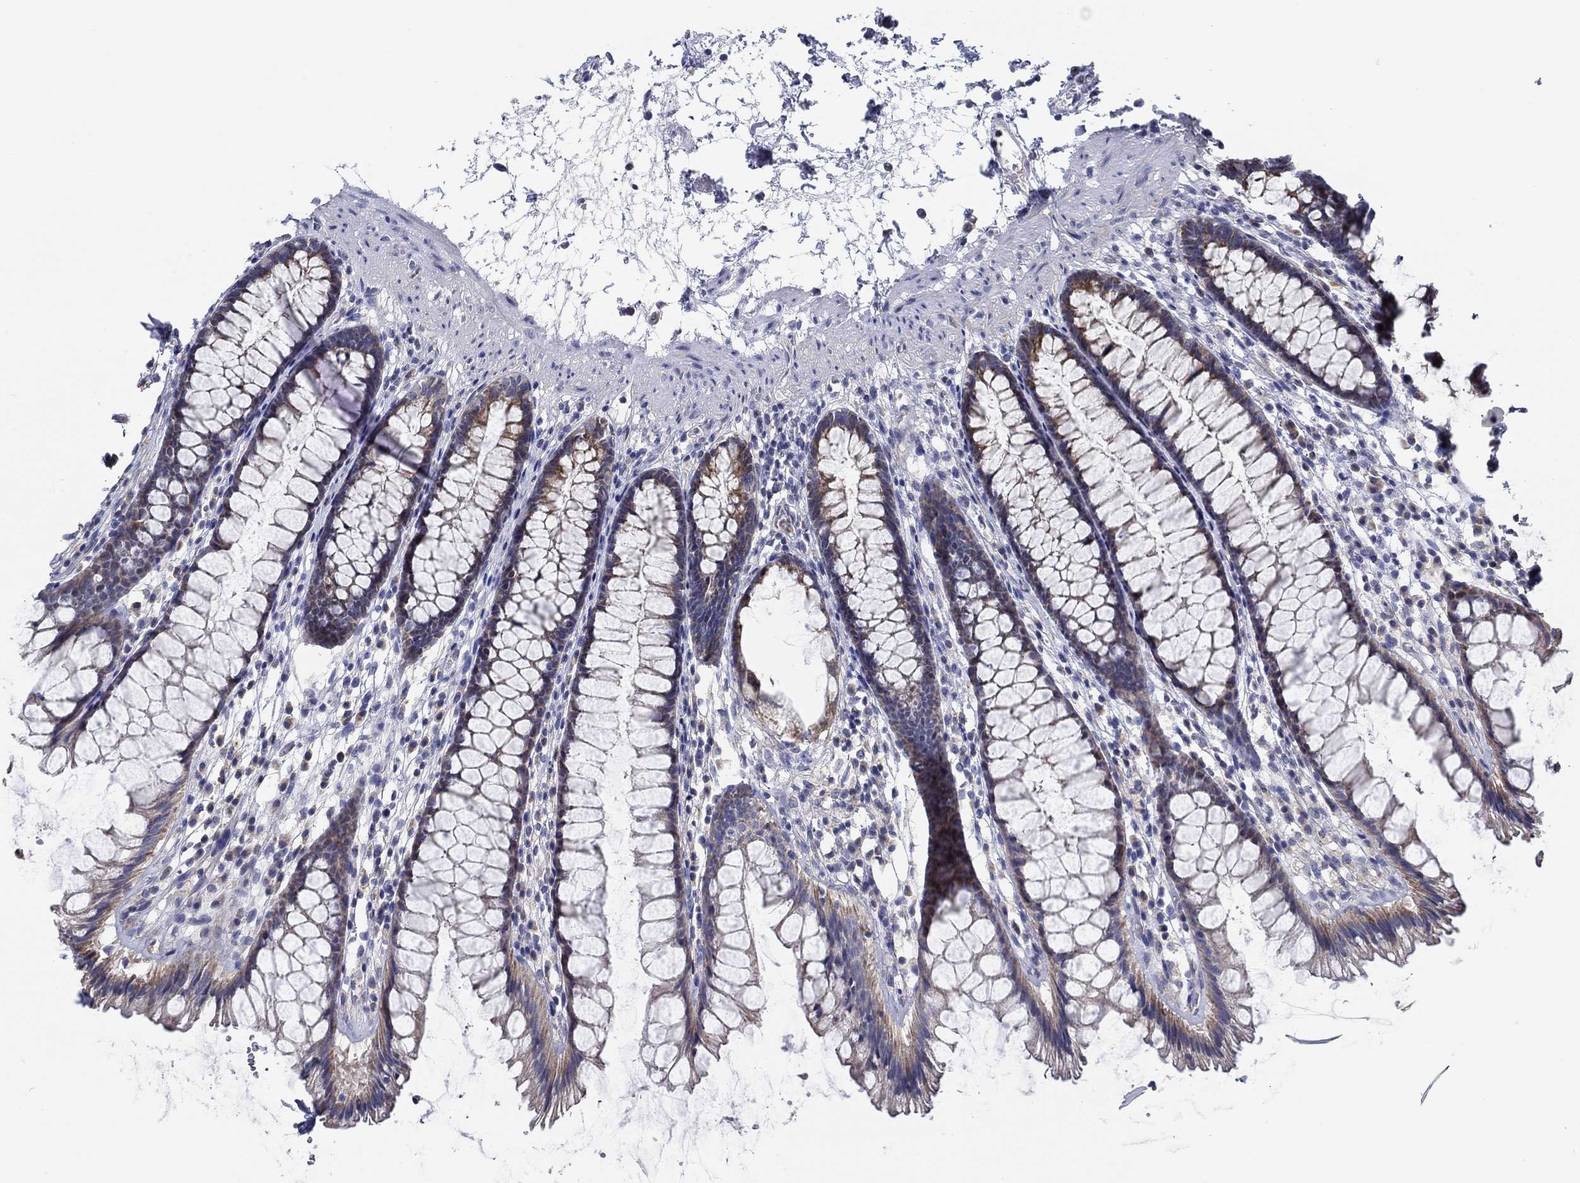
{"staining": {"intensity": "moderate", "quantity": "<25%", "location": "cytoplasmic/membranous"}, "tissue": "rectum", "cell_type": "Glandular cells", "image_type": "normal", "snomed": [{"axis": "morphology", "description": "Normal tissue, NOS"}, {"axis": "topography", "description": "Rectum"}], "caption": "An IHC micrograph of unremarkable tissue is shown. Protein staining in brown highlights moderate cytoplasmic/membranous positivity in rectum within glandular cells. The protein of interest is shown in brown color, while the nuclei are stained blue.", "gene": "CFAP61", "patient": {"sex": "male", "age": 72}}